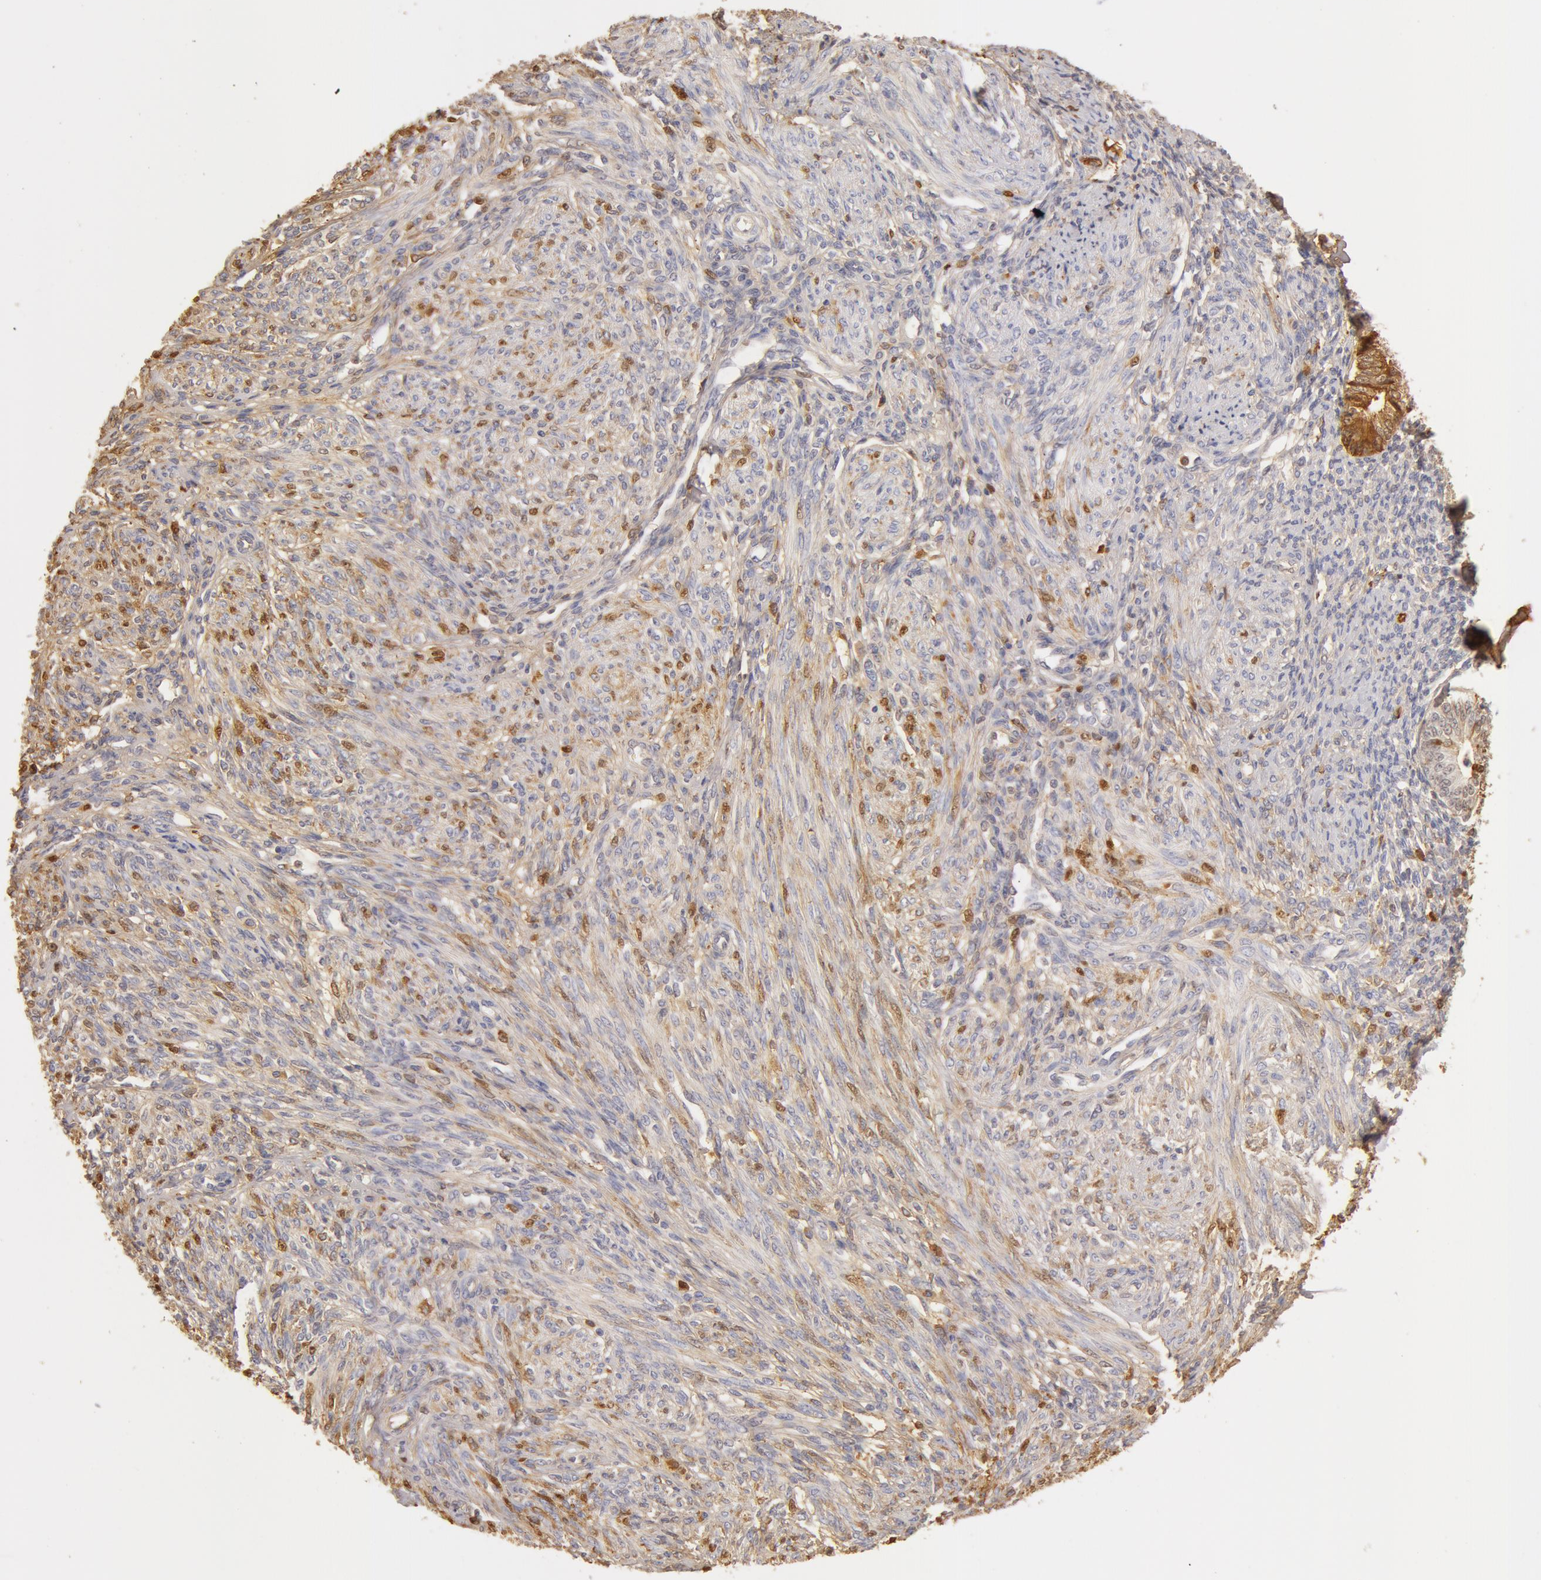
{"staining": {"intensity": "negative", "quantity": "none", "location": "none"}, "tissue": "endometrium", "cell_type": "Cells in endometrial stroma", "image_type": "normal", "snomed": [{"axis": "morphology", "description": "Normal tissue, NOS"}, {"axis": "topography", "description": "Endometrium"}], "caption": "IHC micrograph of benign human endometrium stained for a protein (brown), which demonstrates no positivity in cells in endometrial stroma.", "gene": "TF", "patient": {"sex": "female", "age": 82}}